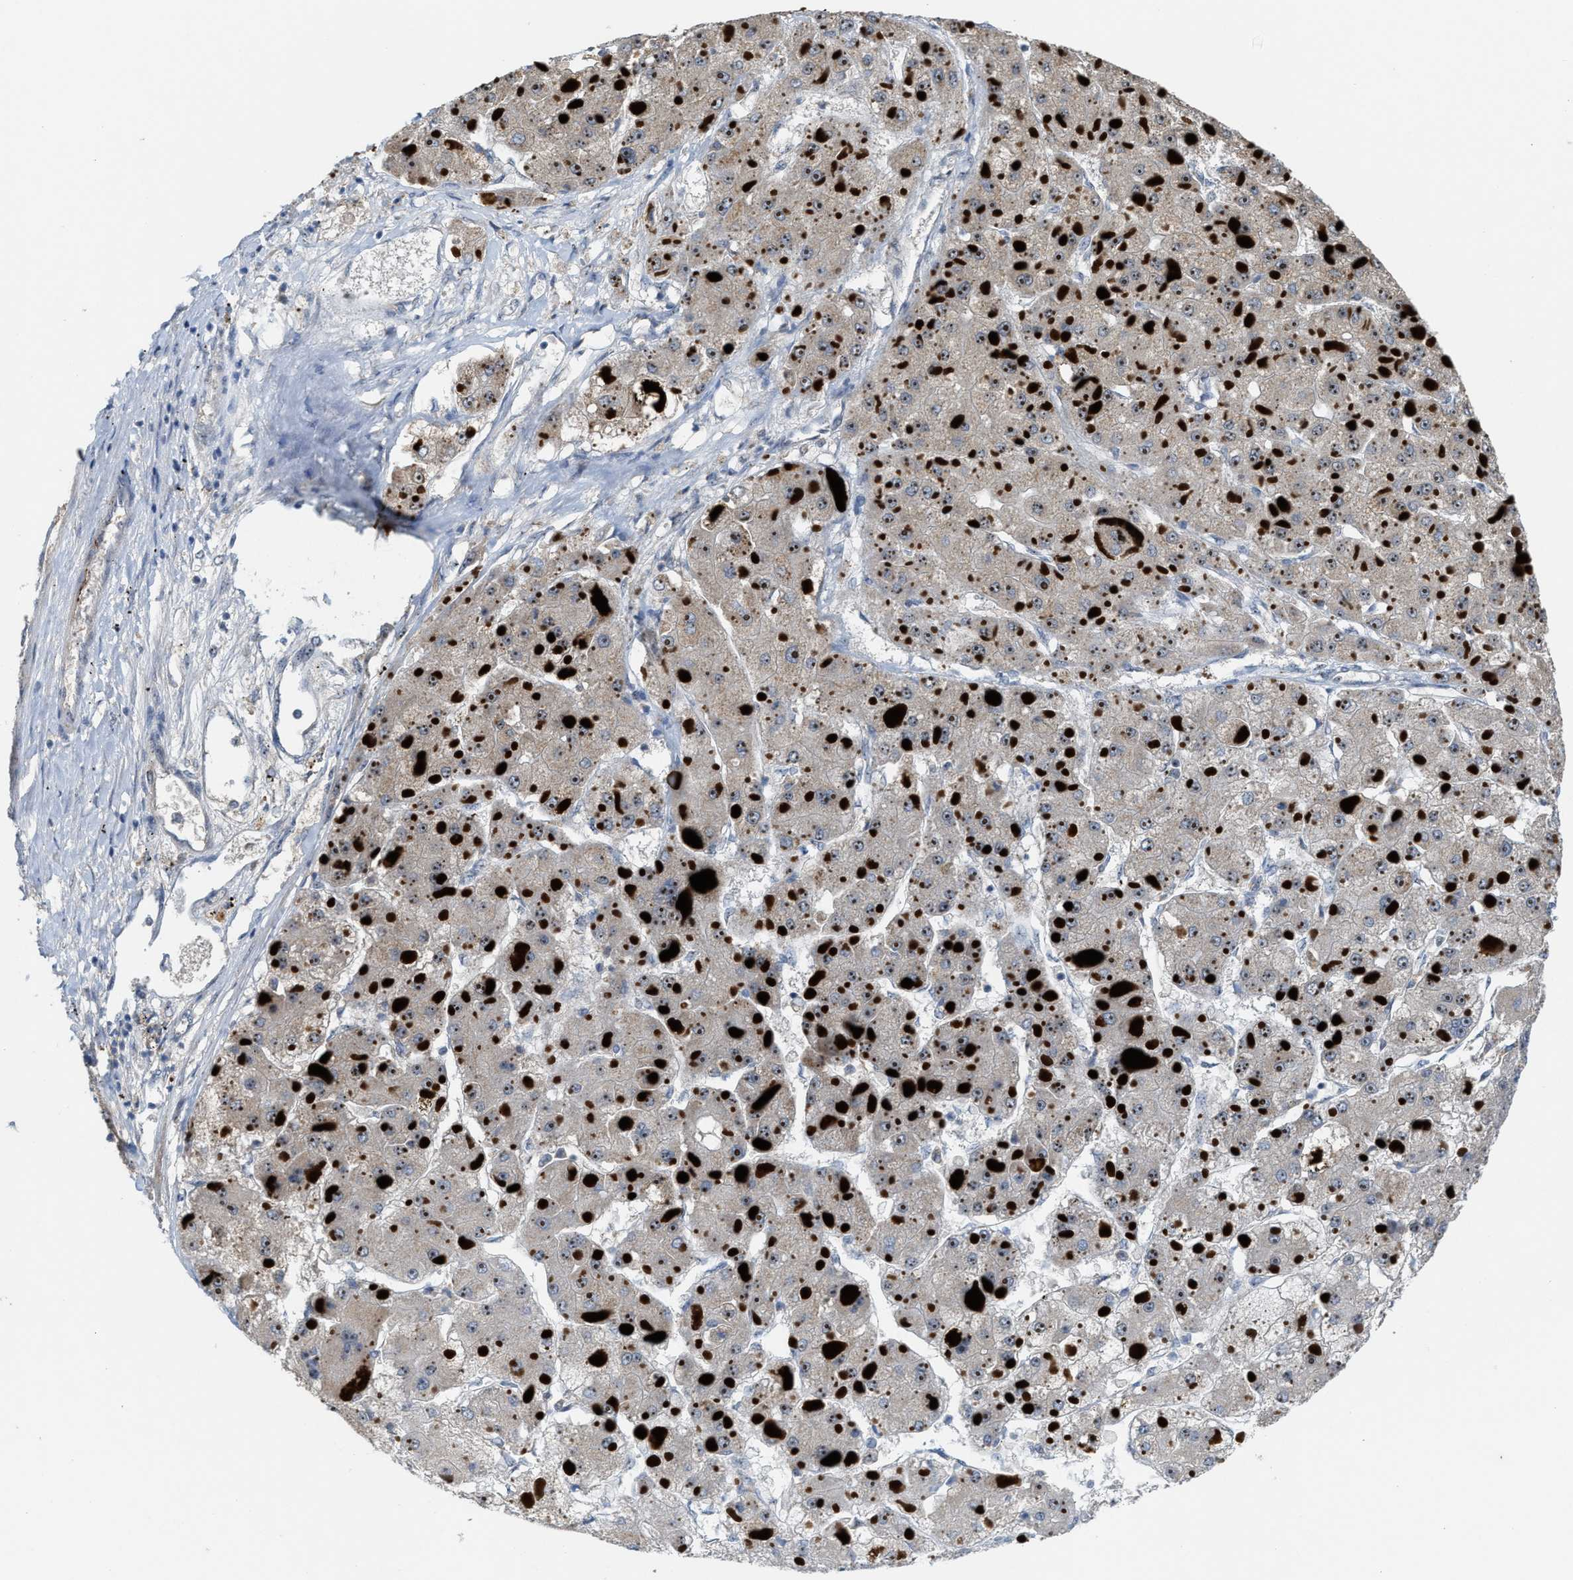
{"staining": {"intensity": "moderate", "quantity": ">75%", "location": "cytoplasmic/membranous,nuclear"}, "tissue": "liver cancer", "cell_type": "Tumor cells", "image_type": "cancer", "snomed": [{"axis": "morphology", "description": "Carcinoma, Hepatocellular, NOS"}, {"axis": "topography", "description": "Liver"}], "caption": "A histopathology image of human hepatocellular carcinoma (liver) stained for a protein displays moderate cytoplasmic/membranous and nuclear brown staining in tumor cells.", "gene": "ZNF783", "patient": {"sex": "female", "age": 73}}